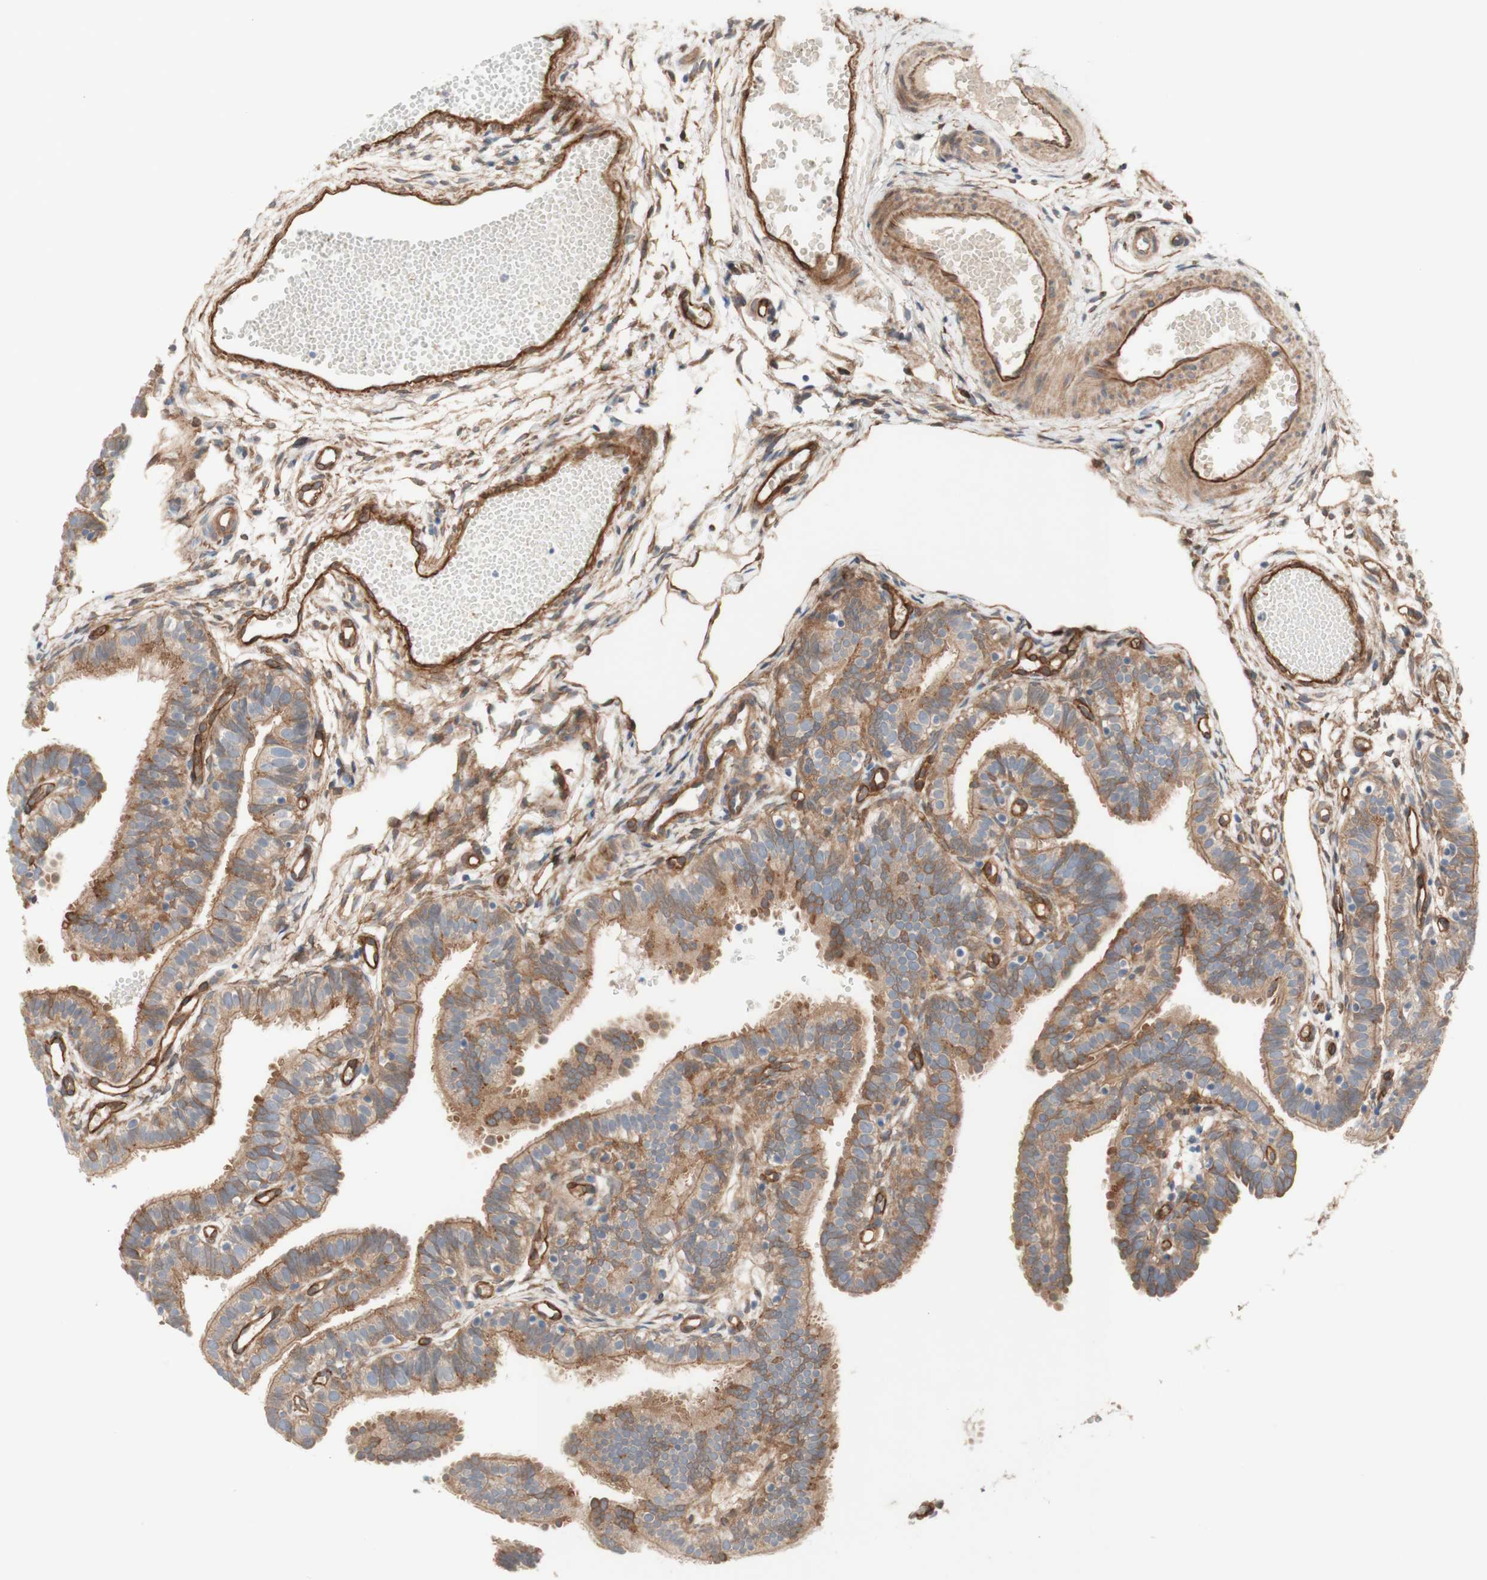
{"staining": {"intensity": "moderate", "quantity": ">75%", "location": "cytoplasmic/membranous"}, "tissue": "fallopian tube", "cell_type": "Glandular cells", "image_type": "normal", "snomed": [{"axis": "morphology", "description": "Normal tissue, NOS"}, {"axis": "topography", "description": "Fallopian tube"}, {"axis": "topography", "description": "Placenta"}], "caption": "Immunohistochemical staining of benign human fallopian tube displays medium levels of moderate cytoplasmic/membranous positivity in approximately >75% of glandular cells.", "gene": "CNN3", "patient": {"sex": "female", "age": 34}}